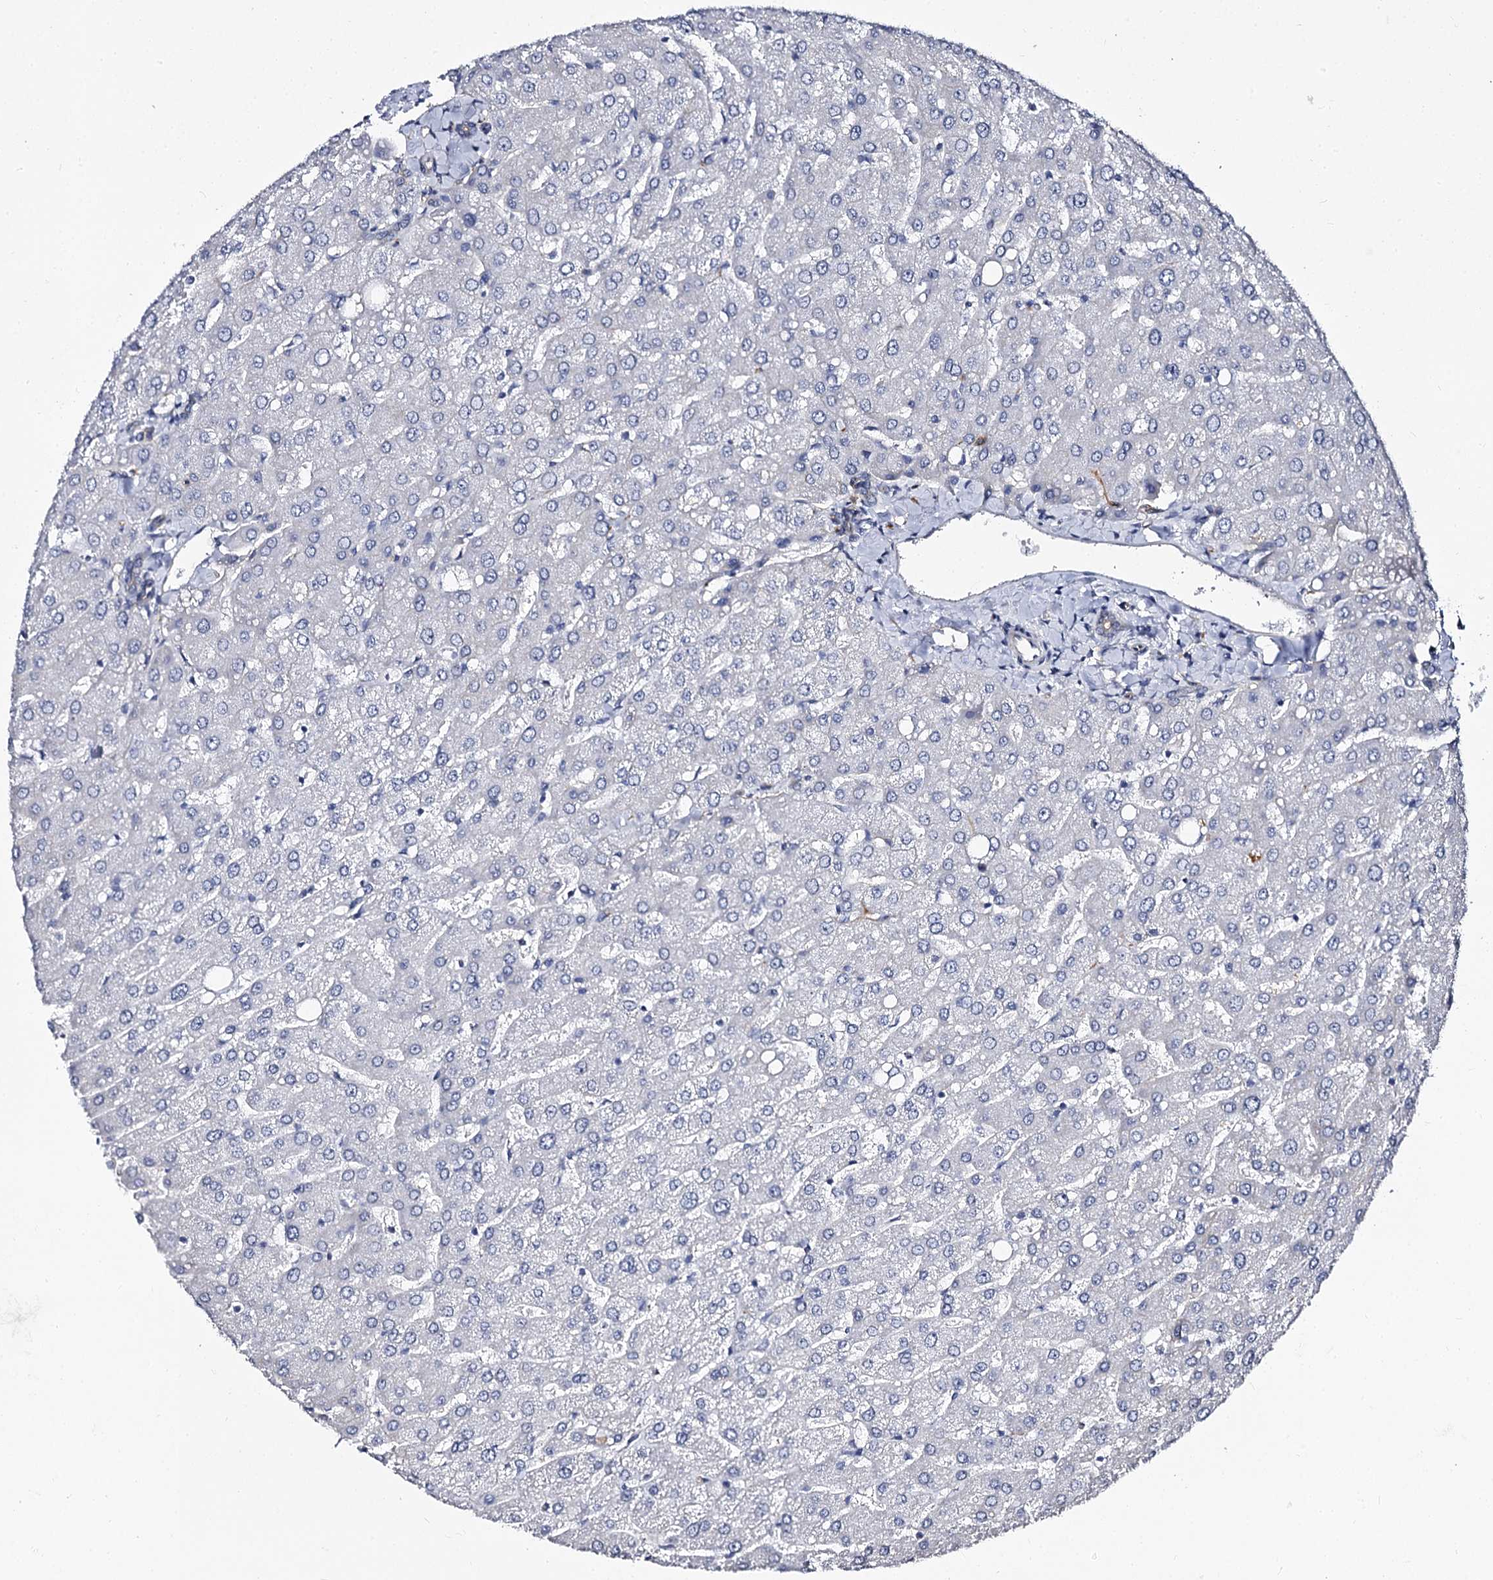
{"staining": {"intensity": "negative", "quantity": "none", "location": "none"}, "tissue": "liver", "cell_type": "Cholangiocytes", "image_type": "normal", "snomed": [{"axis": "morphology", "description": "Normal tissue, NOS"}, {"axis": "topography", "description": "Liver"}], "caption": "DAB immunohistochemical staining of normal liver exhibits no significant expression in cholangiocytes. Nuclei are stained in blue.", "gene": "CBFB", "patient": {"sex": "male", "age": 55}}